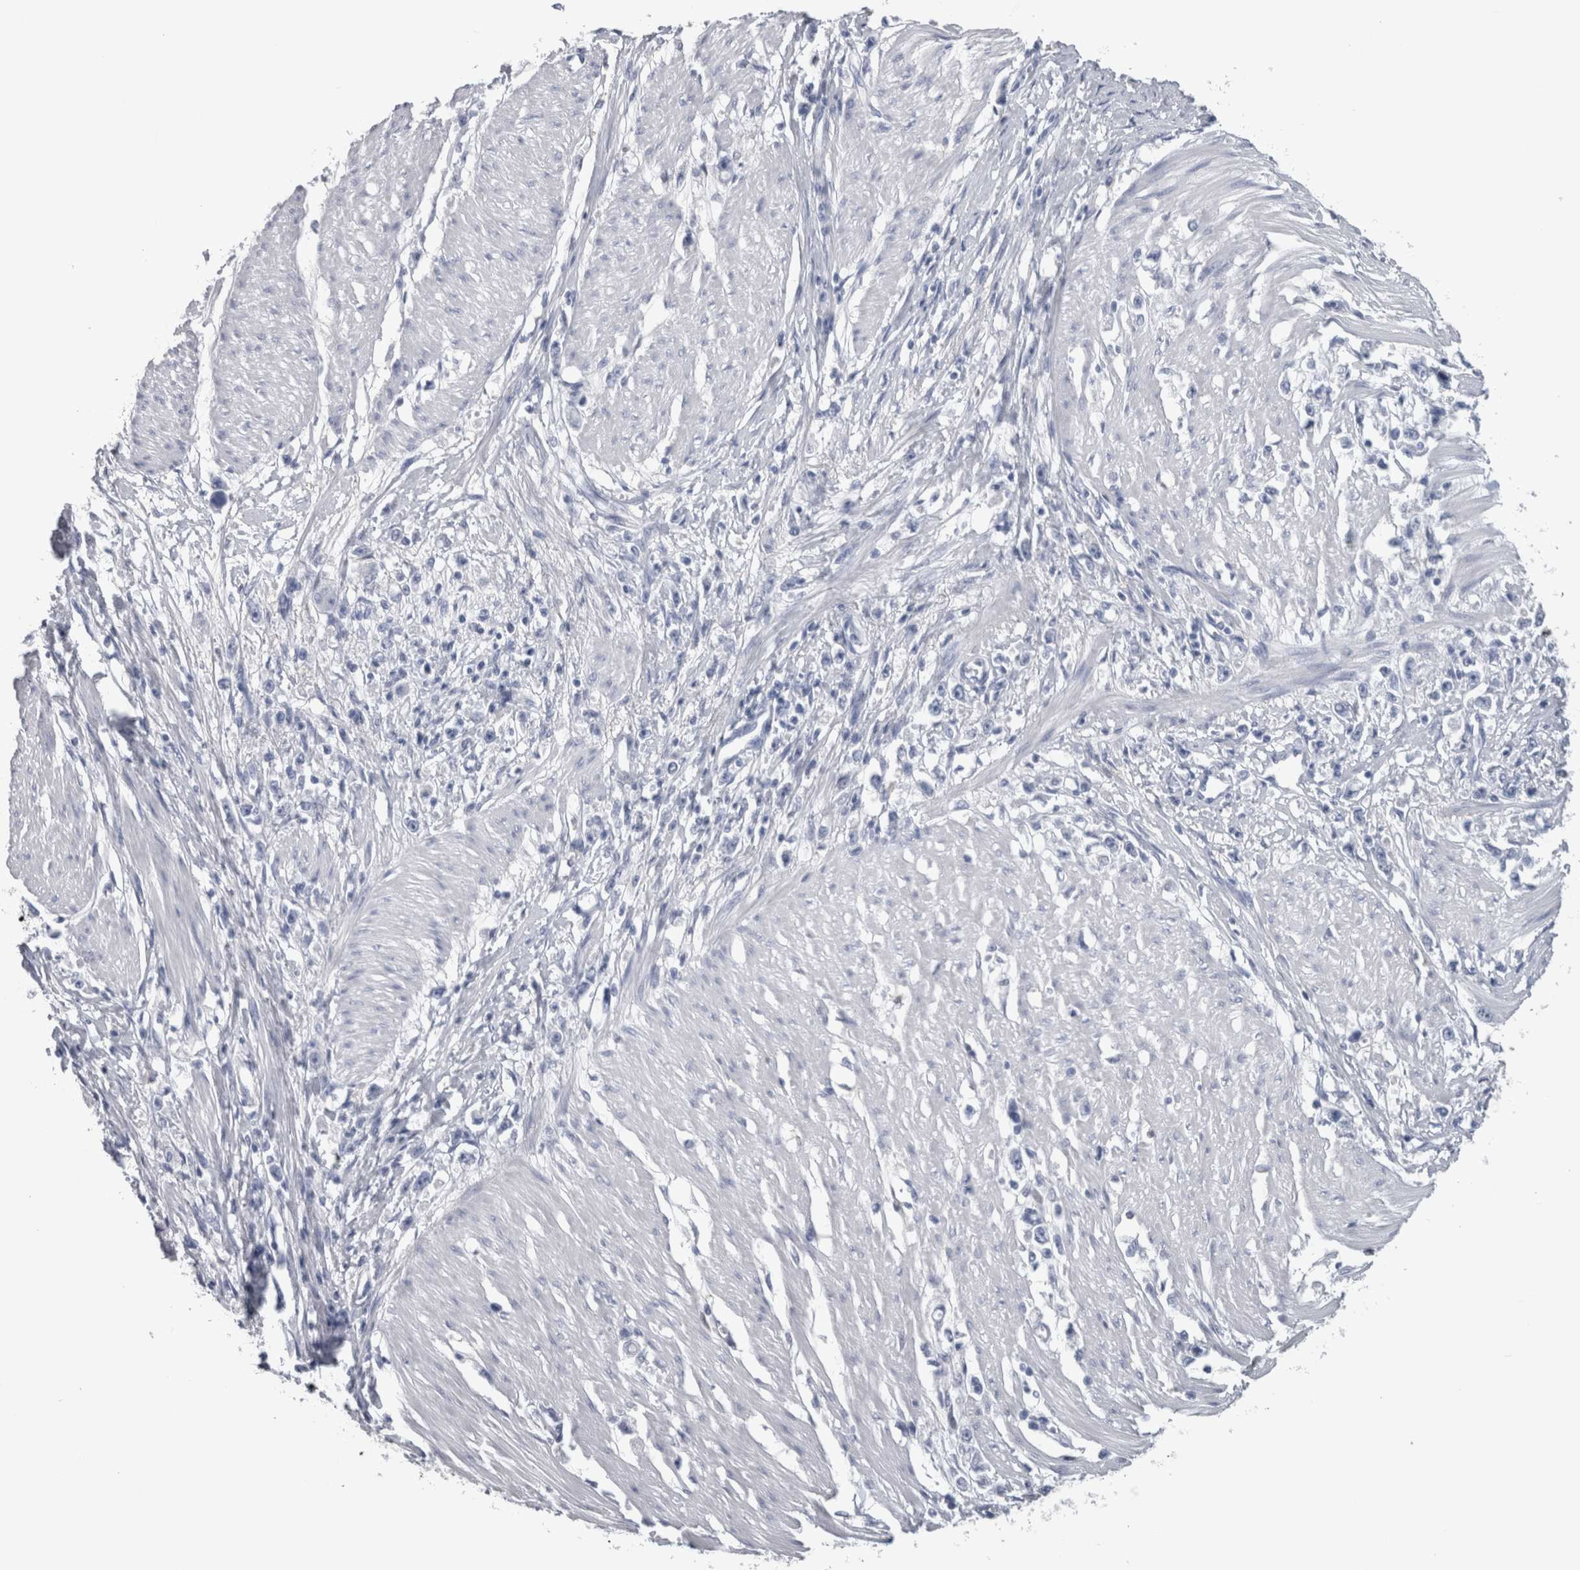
{"staining": {"intensity": "negative", "quantity": "none", "location": "none"}, "tissue": "stomach cancer", "cell_type": "Tumor cells", "image_type": "cancer", "snomed": [{"axis": "morphology", "description": "Adenocarcinoma, NOS"}, {"axis": "topography", "description": "Stomach"}], "caption": "Stomach cancer (adenocarcinoma) was stained to show a protein in brown. There is no significant staining in tumor cells.", "gene": "CA8", "patient": {"sex": "female", "age": 59}}